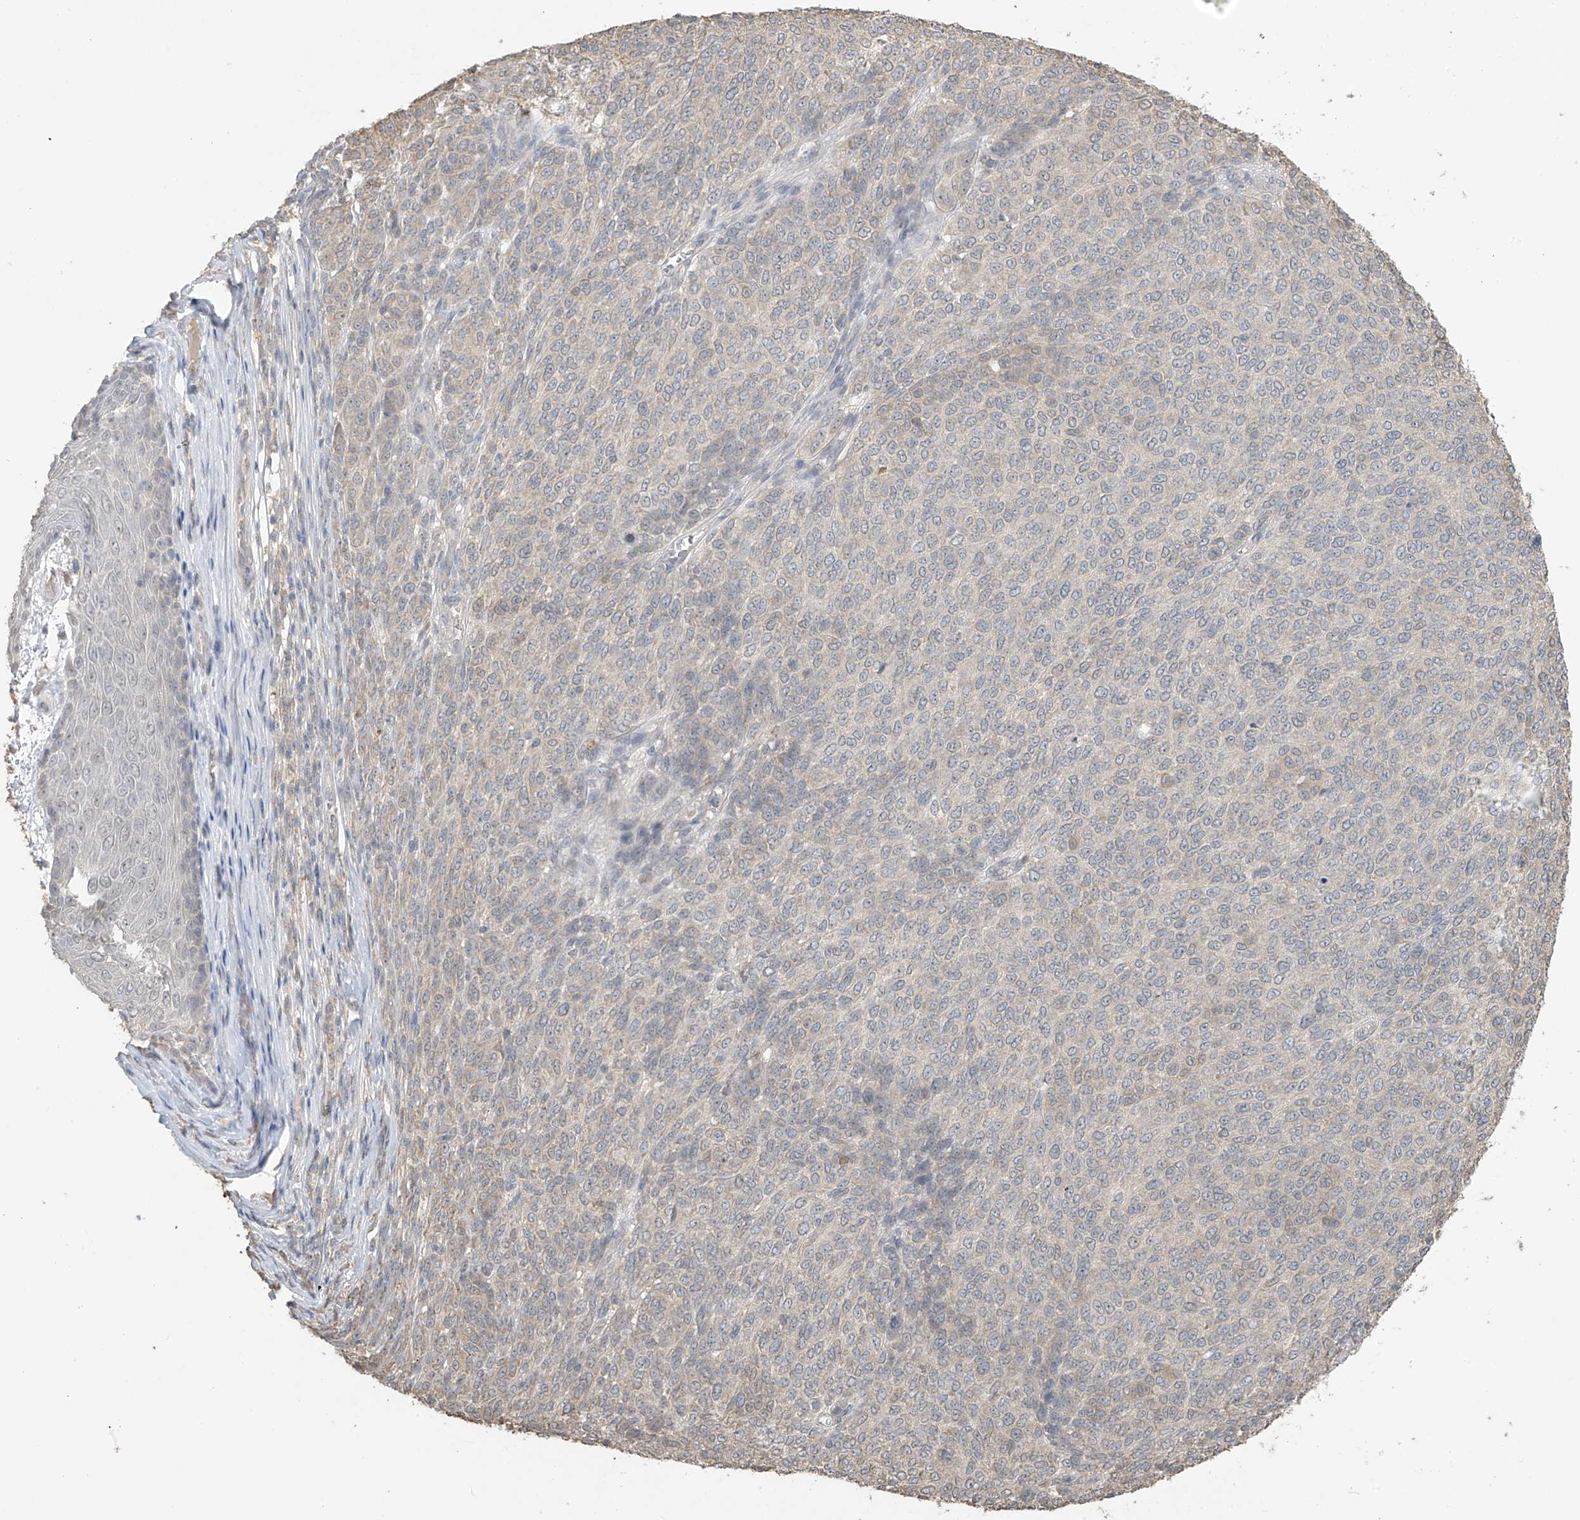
{"staining": {"intensity": "negative", "quantity": "none", "location": "none"}, "tissue": "melanoma", "cell_type": "Tumor cells", "image_type": "cancer", "snomed": [{"axis": "morphology", "description": "Malignant melanoma, NOS"}, {"axis": "topography", "description": "Skin"}], "caption": "This is an IHC micrograph of melanoma. There is no staining in tumor cells.", "gene": "SLFN14", "patient": {"sex": "male", "age": 49}}